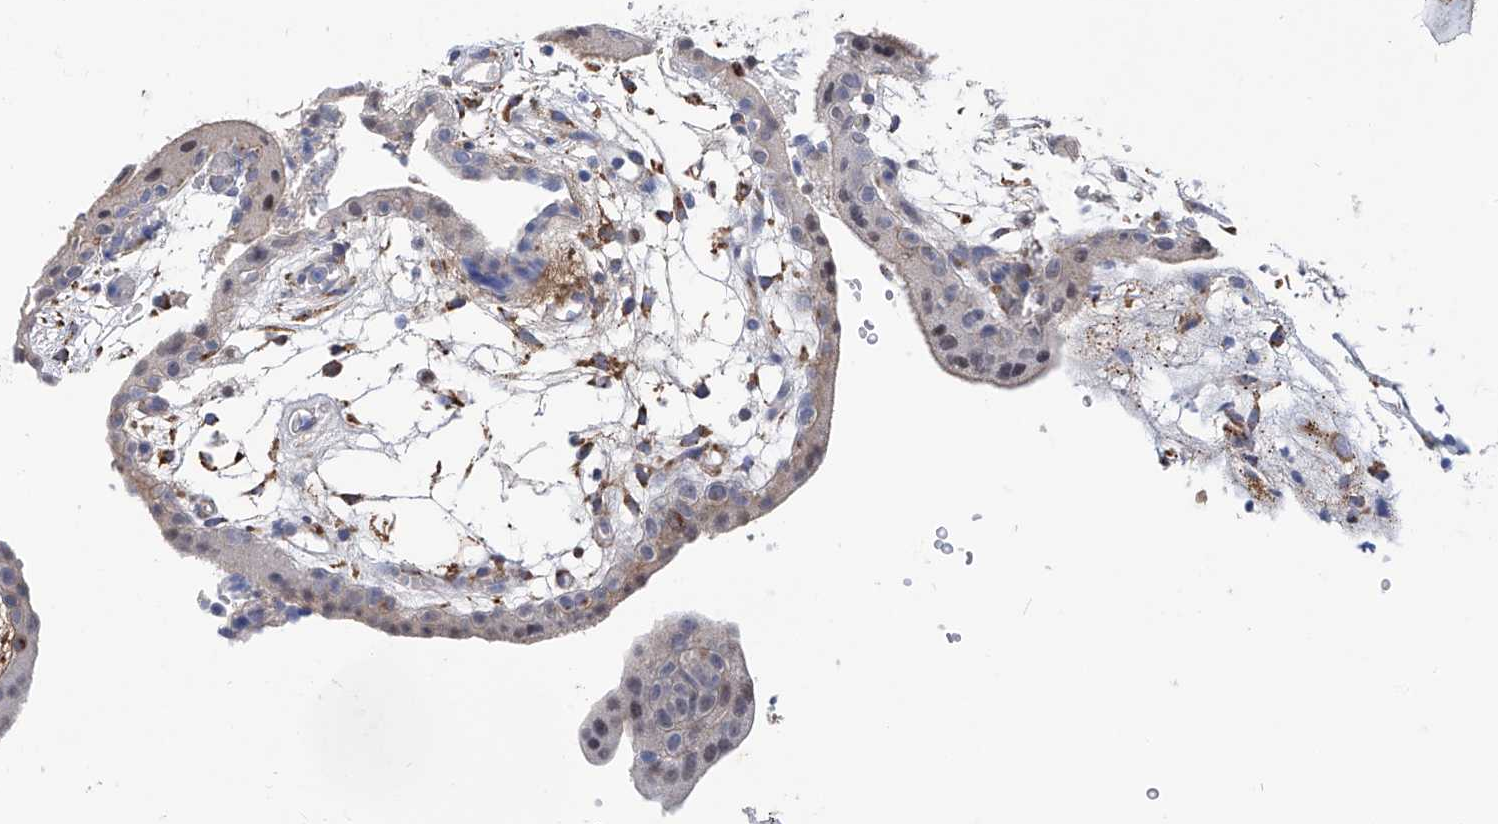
{"staining": {"intensity": "strong", "quantity": "25%-75%", "location": "nuclear"}, "tissue": "placenta", "cell_type": "Decidual cells", "image_type": "normal", "snomed": [{"axis": "morphology", "description": "Normal tissue, NOS"}, {"axis": "topography", "description": "Placenta"}], "caption": "IHC histopathology image of benign placenta: human placenta stained using immunohistochemistry (IHC) demonstrates high levels of strong protein expression localized specifically in the nuclear of decidual cells, appearing as a nuclear brown color.", "gene": "PHF20", "patient": {"sex": "female", "age": 18}}